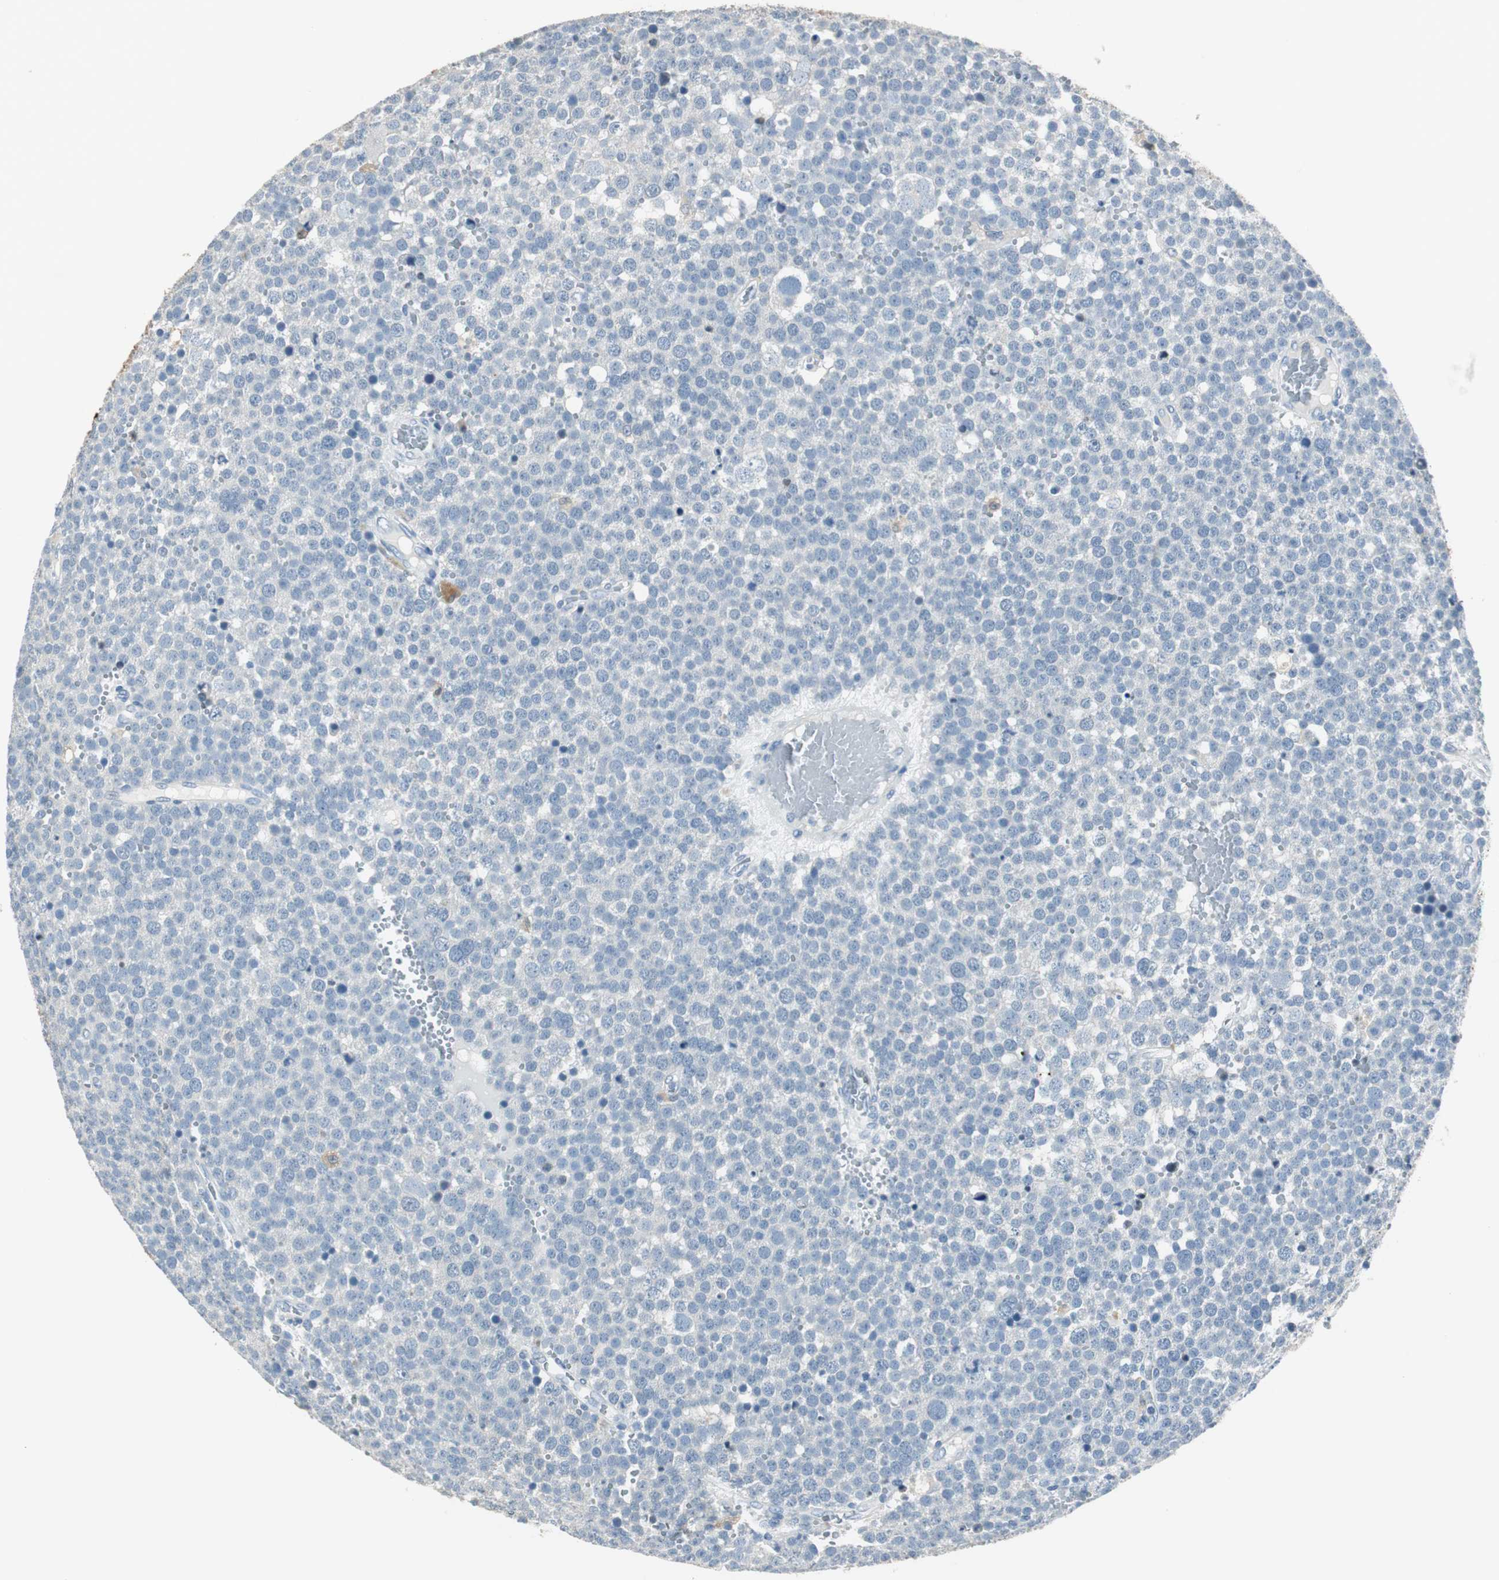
{"staining": {"intensity": "negative", "quantity": "none", "location": "none"}, "tissue": "testis cancer", "cell_type": "Tumor cells", "image_type": "cancer", "snomed": [{"axis": "morphology", "description": "Seminoma, NOS"}, {"axis": "topography", "description": "Testis"}], "caption": "Immunohistochemical staining of testis seminoma exhibits no significant staining in tumor cells.", "gene": "MSTO1", "patient": {"sex": "male", "age": 71}}